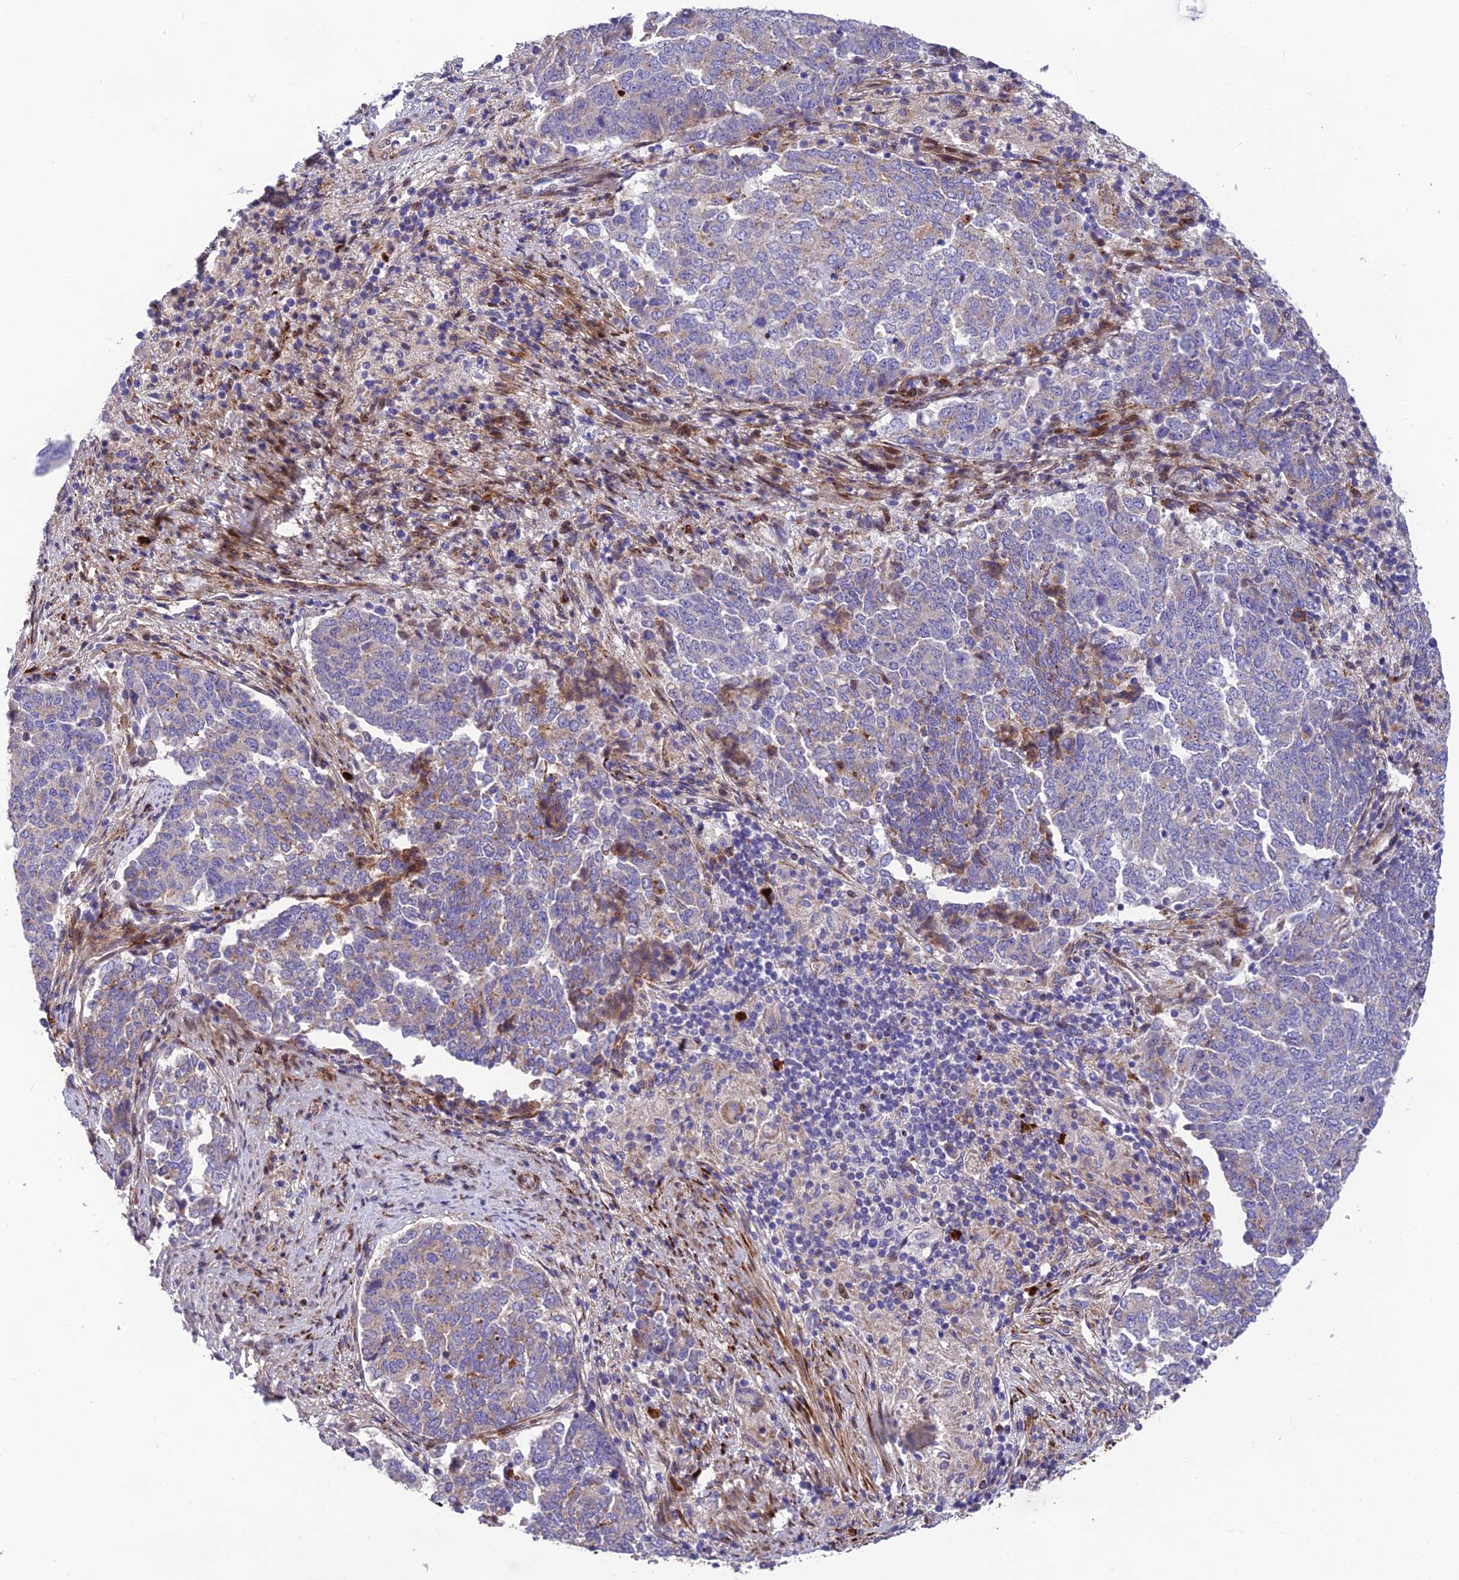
{"staining": {"intensity": "moderate", "quantity": "<25%", "location": "cytoplasmic/membranous"}, "tissue": "endometrial cancer", "cell_type": "Tumor cells", "image_type": "cancer", "snomed": [{"axis": "morphology", "description": "Adenocarcinoma, NOS"}, {"axis": "topography", "description": "Endometrium"}], "caption": "Immunohistochemical staining of human endometrial cancer reveals low levels of moderate cytoplasmic/membranous protein positivity in approximately <25% of tumor cells.", "gene": "CPSF4L", "patient": {"sex": "female", "age": 80}}